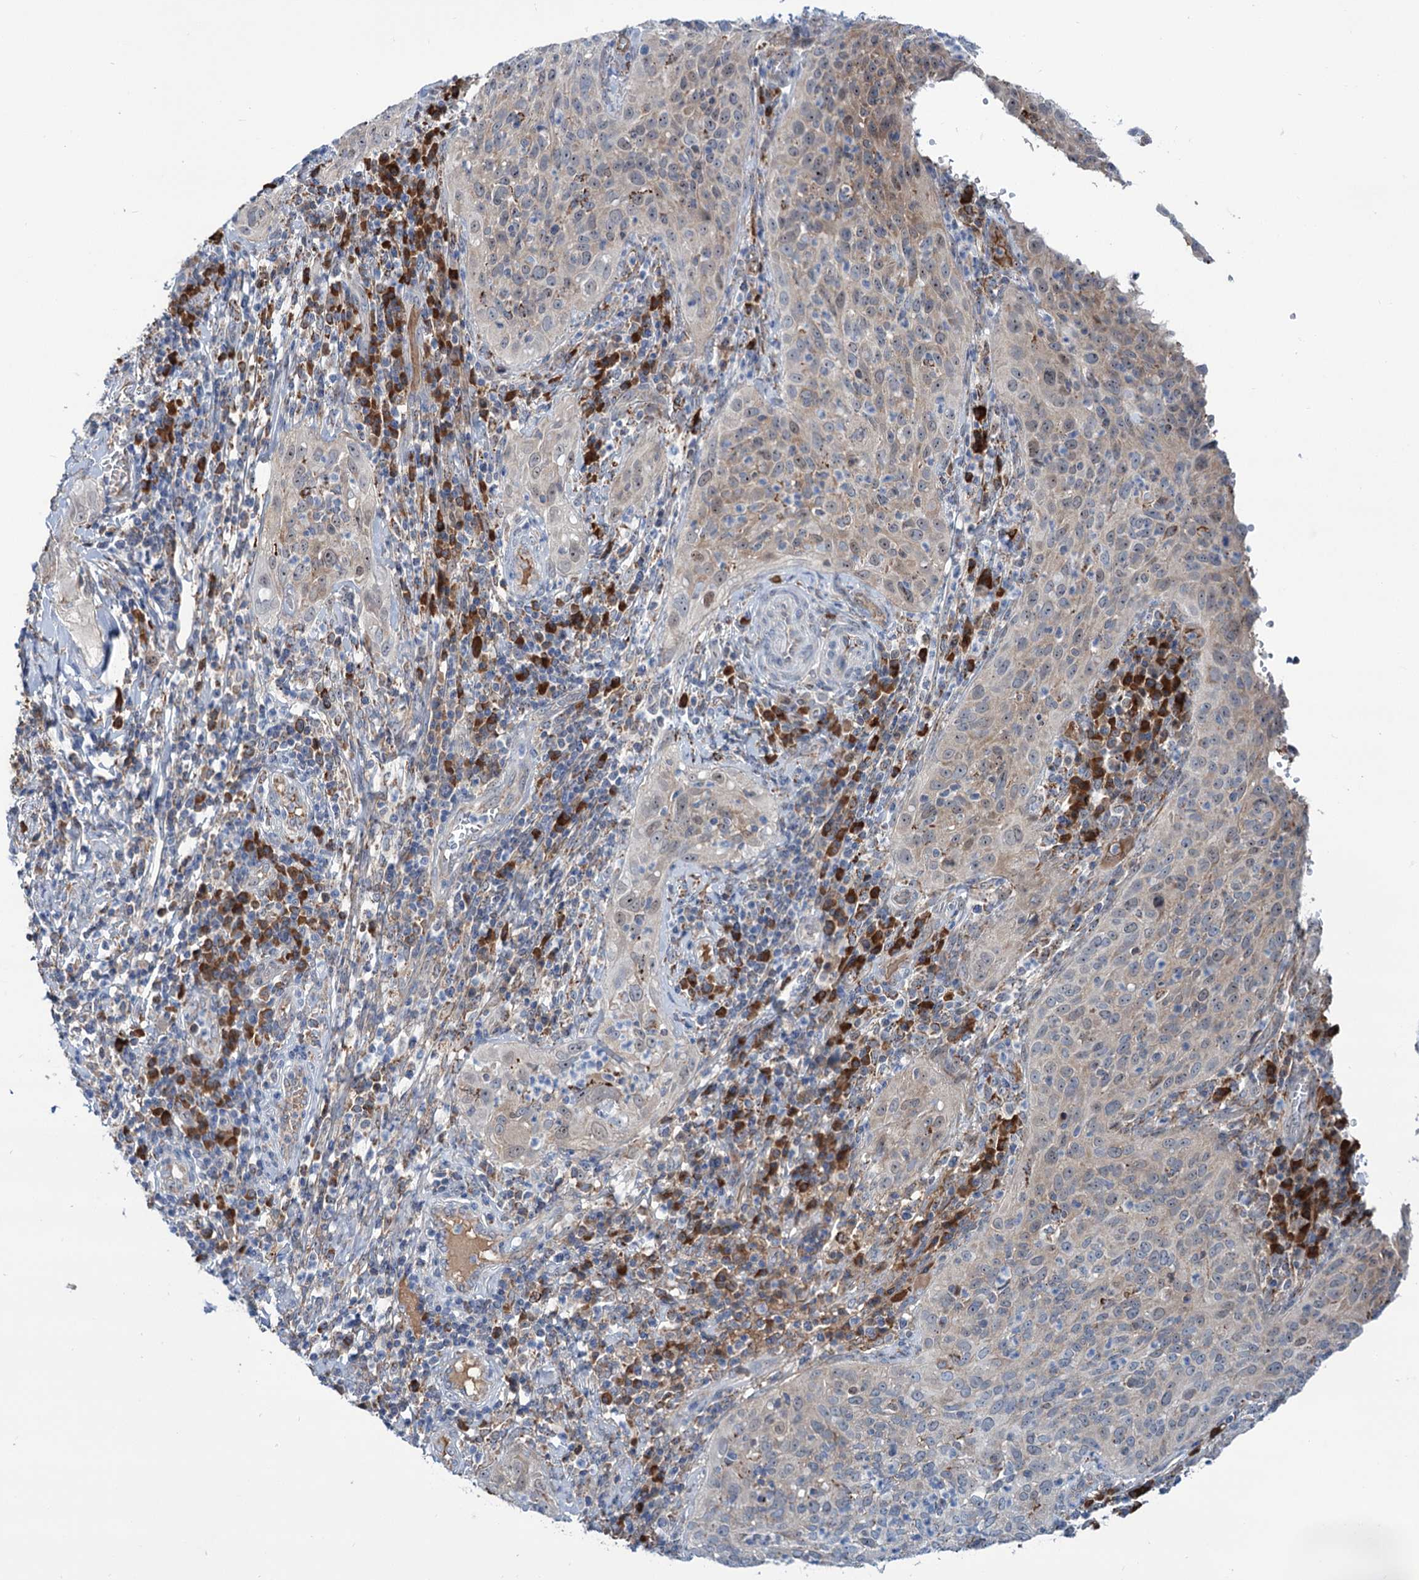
{"staining": {"intensity": "weak", "quantity": "<25%", "location": "cytoplasmic/membranous"}, "tissue": "cervical cancer", "cell_type": "Tumor cells", "image_type": "cancer", "snomed": [{"axis": "morphology", "description": "Squamous cell carcinoma, NOS"}, {"axis": "topography", "description": "Cervix"}], "caption": "This is a histopathology image of immunohistochemistry staining of cervical cancer (squamous cell carcinoma), which shows no staining in tumor cells.", "gene": "LPIN1", "patient": {"sex": "female", "age": 31}}